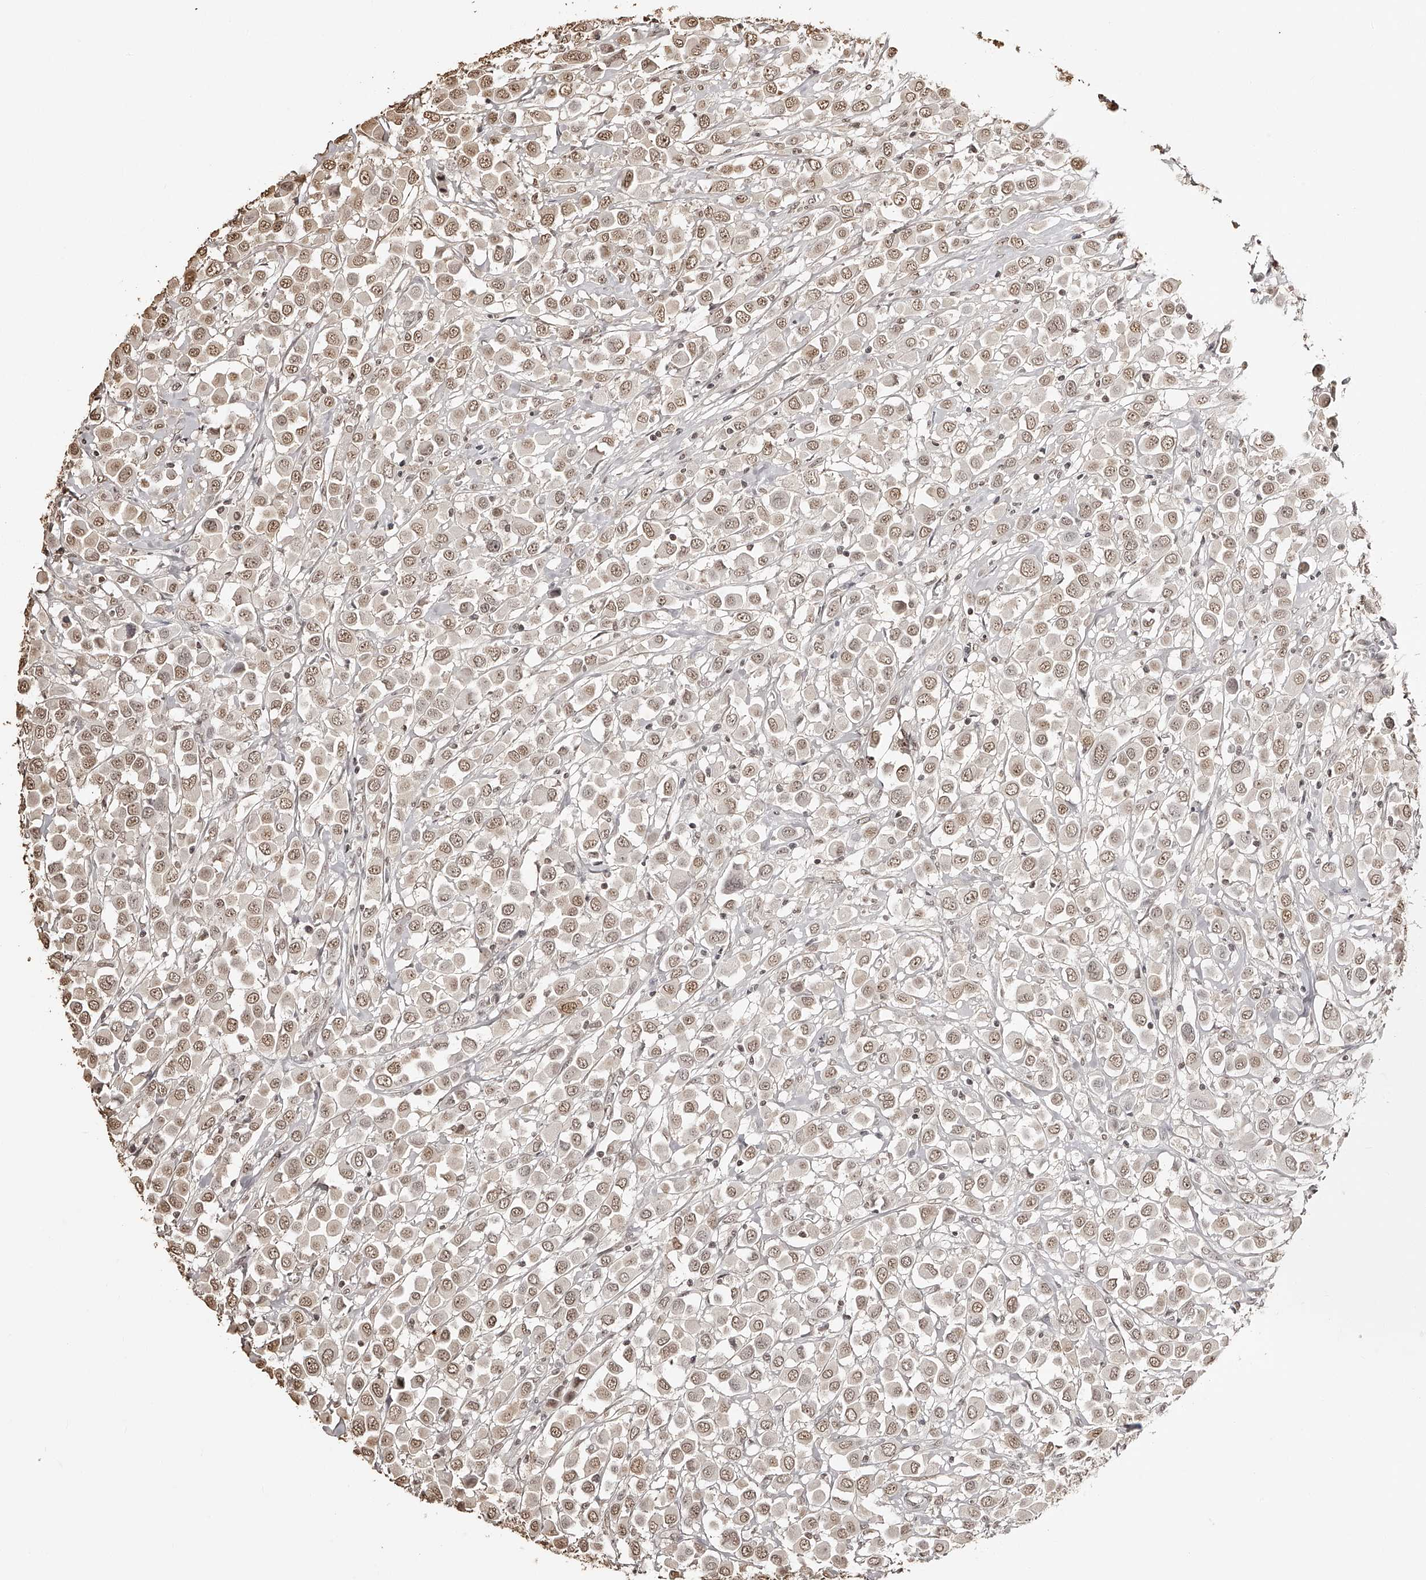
{"staining": {"intensity": "moderate", "quantity": ">75%", "location": "nuclear"}, "tissue": "breast cancer", "cell_type": "Tumor cells", "image_type": "cancer", "snomed": [{"axis": "morphology", "description": "Duct carcinoma"}, {"axis": "topography", "description": "Breast"}], "caption": "Tumor cells demonstrate medium levels of moderate nuclear staining in approximately >75% of cells in human breast infiltrating ductal carcinoma.", "gene": "ZNF503", "patient": {"sex": "female", "age": 61}}